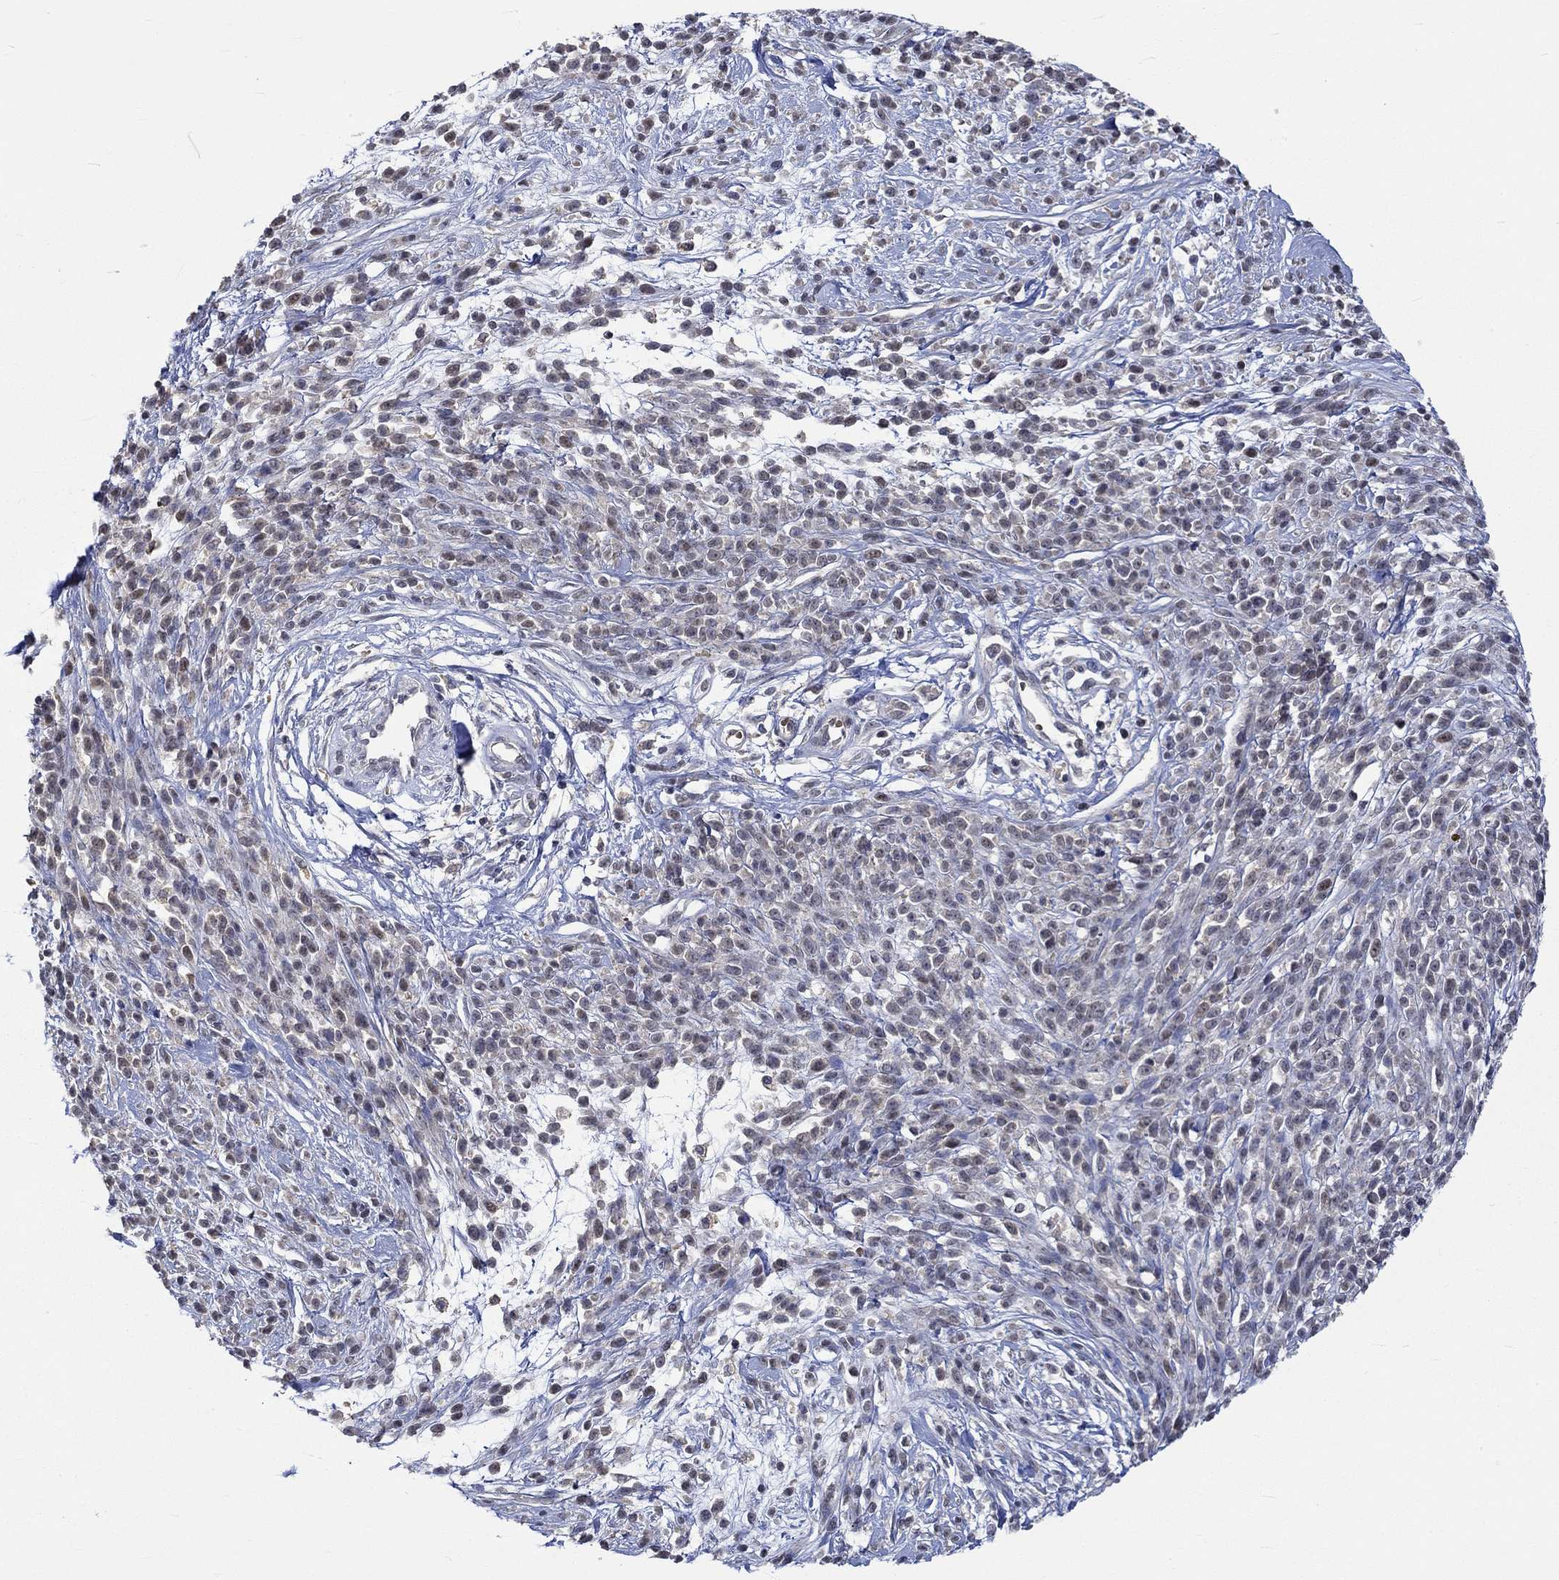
{"staining": {"intensity": "weak", "quantity": "25%-75%", "location": "cytoplasmic/membranous"}, "tissue": "melanoma", "cell_type": "Tumor cells", "image_type": "cancer", "snomed": [{"axis": "morphology", "description": "Malignant melanoma, NOS"}, {"axis": "topography", "description": "Skin"}, {"axis": "topography", "description": "Skin of trunk"}], "caption": "Immunohistochemical staining of human melanoma reveals low levels of weak cytoplasmic/membranous positivity in approximately 25%-75% of tumor cells. (brown staining indicates protein expression, while blue staining denotes nuclei).", "gene": "WASF1", "patient": {"sex": "male", "age": 74}}